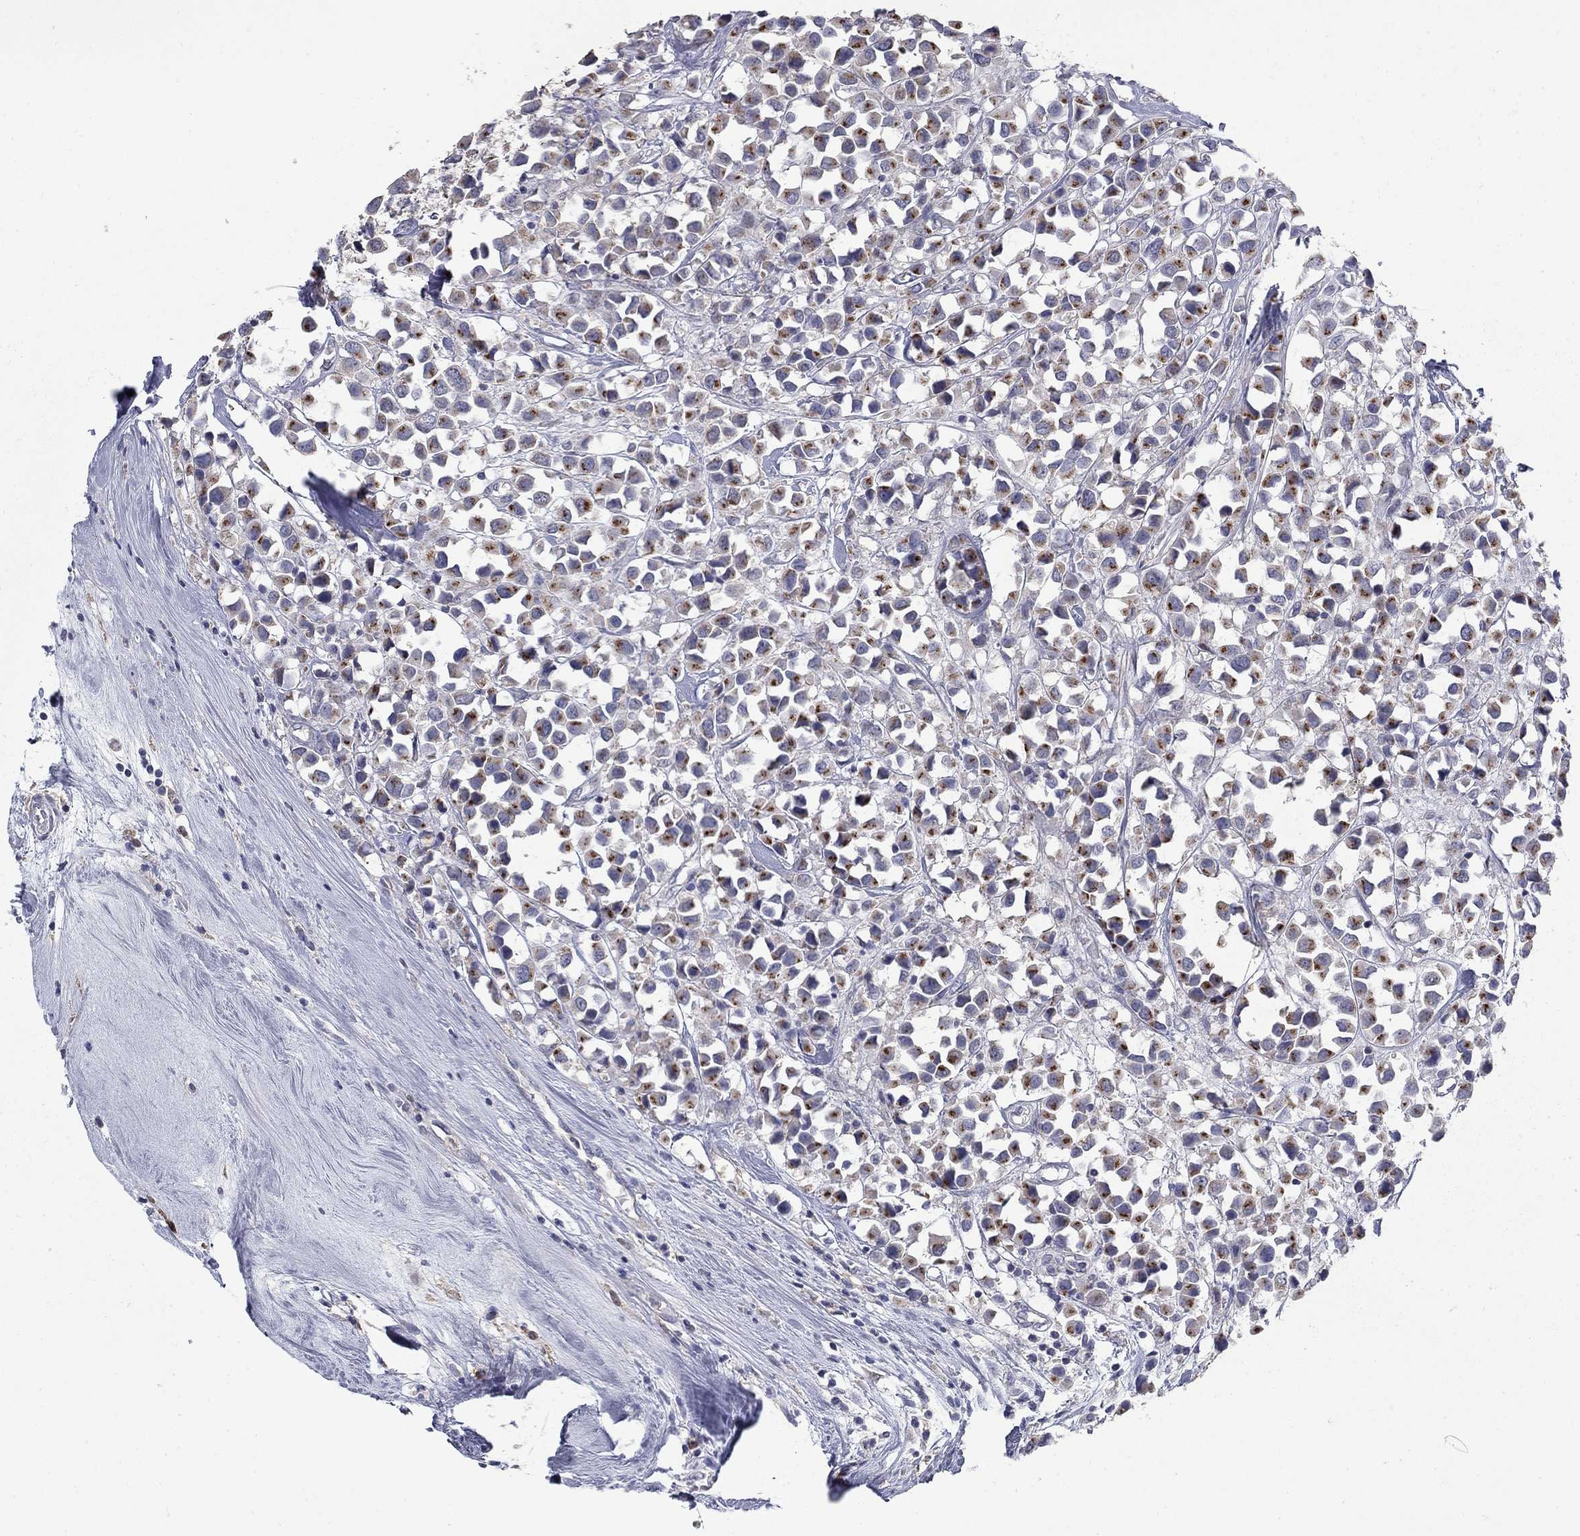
{"staining": {"intensity": "strong", "quantity": ">75%", "location": "cytoplasmic/membranous"}, "tissue": "breast cancer", "cell_type": "Tumor cells", "image_type": "cancer", "snomed": [{"axis": "morphology", "description": "Duct carcinoma"}, {"axis": "topography", "description": "Breast"}], "caption": "Immunohistochemical staining of human breast invasive ductal carcinoma displays high levels of strong cytoplasmic/membranous protein positivity in about >75% of tumor cells.", "gene": "KIAA0319L", "patient": {"sex": "female", "age": 61}}